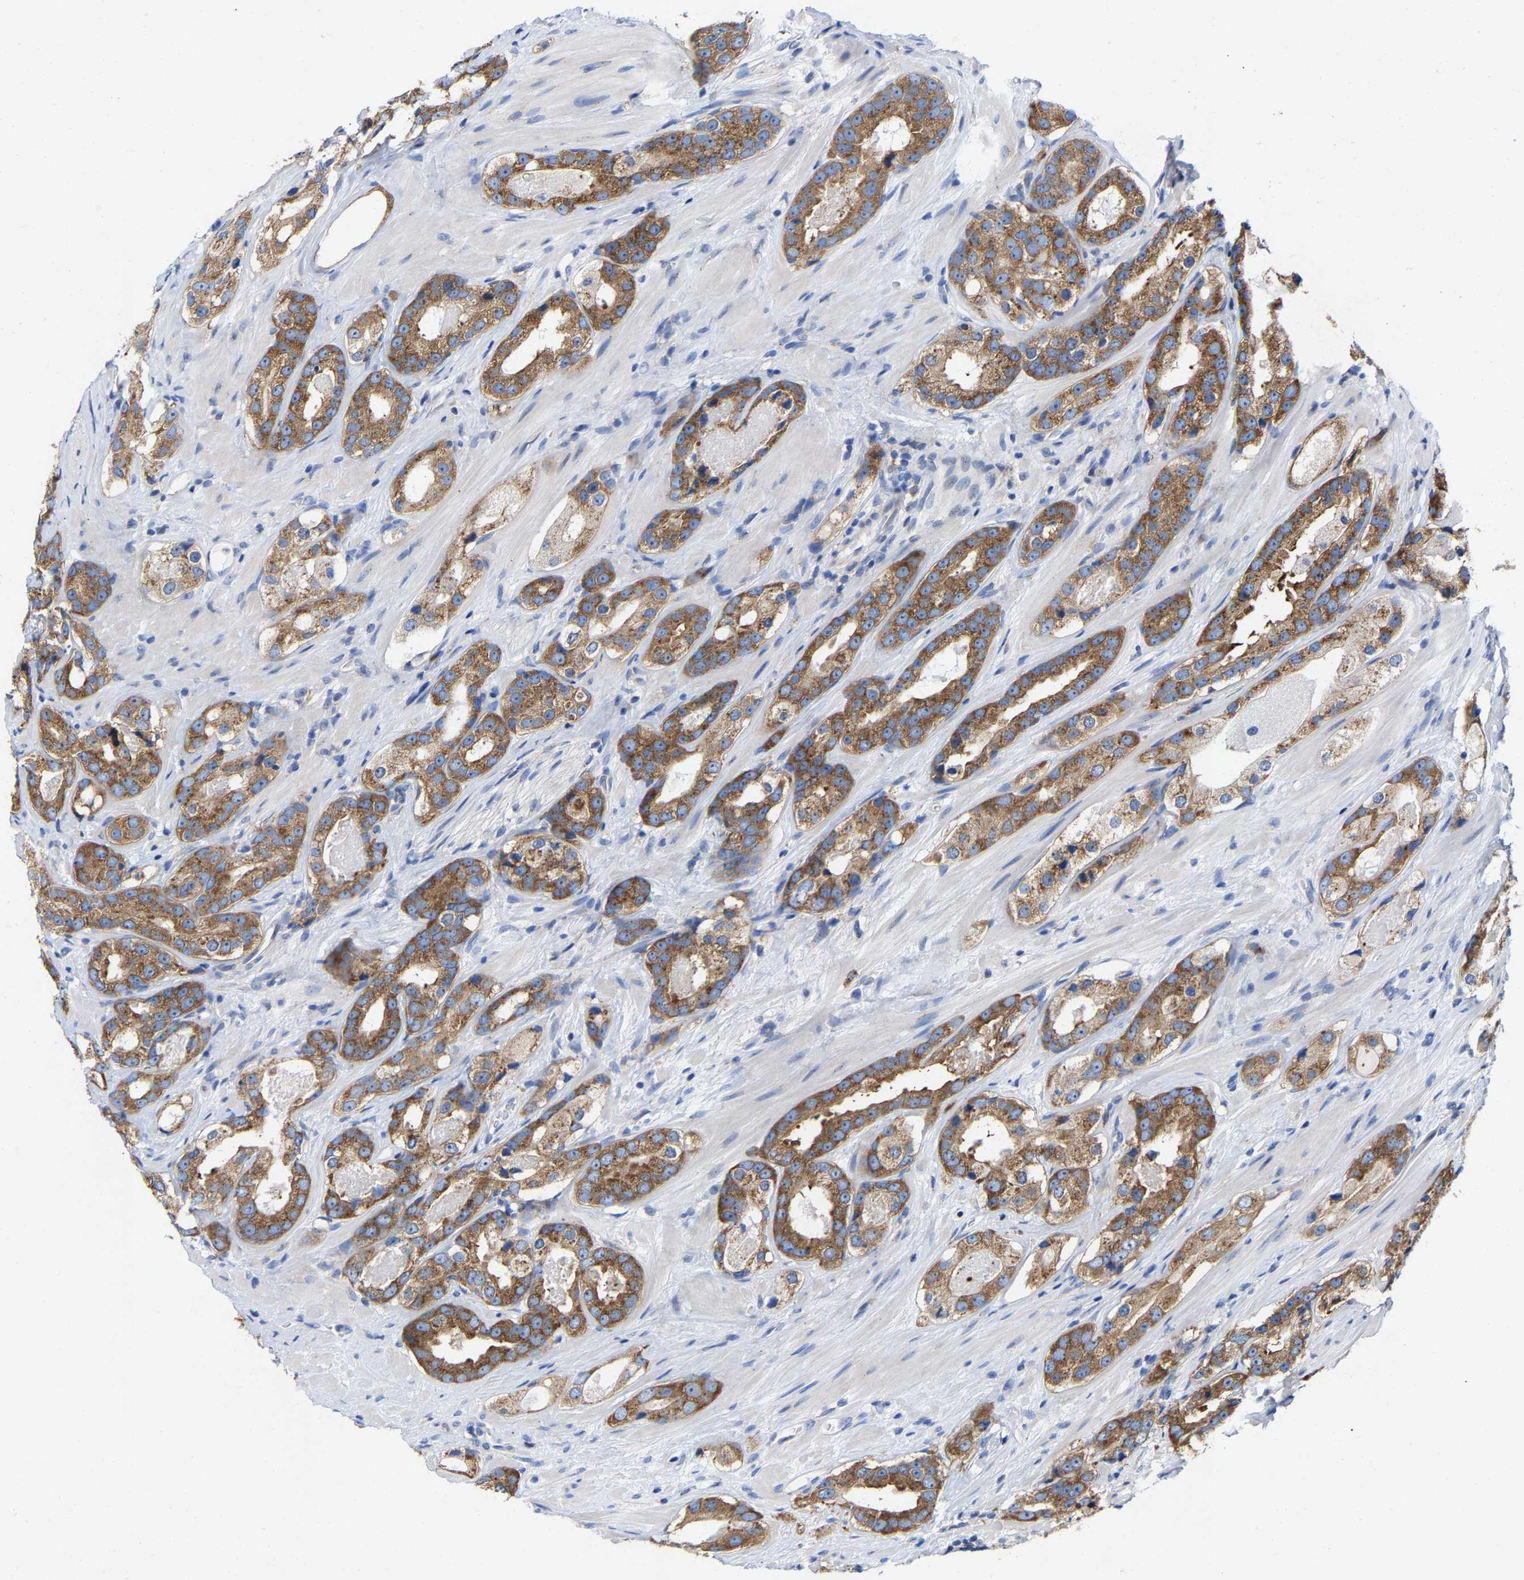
{"staining": {"intensity": "moderate", "quantity": ">75%", "location": "cytoplasmic/membranous"}, "tissue": "prostate cancer", "cell_type": "Tumor cells", "image_type": "cancer", "snomed": [{"axis": "morphology", "description": "Adenocarcinoma, High grade"}, {"axis": "topography", "description": "Prostate"}], "caption": "Moderate cytoplasmic/membranous protein staining is appreciated in approximately >75% of tumor cells in high-grade adenocarcinoma (prostate). The staining was performed using DAB (3,3'-diaminobenzidine), with brown indicating positive protein expression. Nuclei are stained blue with hematoxylin.", "gene": "PPP1R15A", "patient": {"sex": "male", "age": 63}}